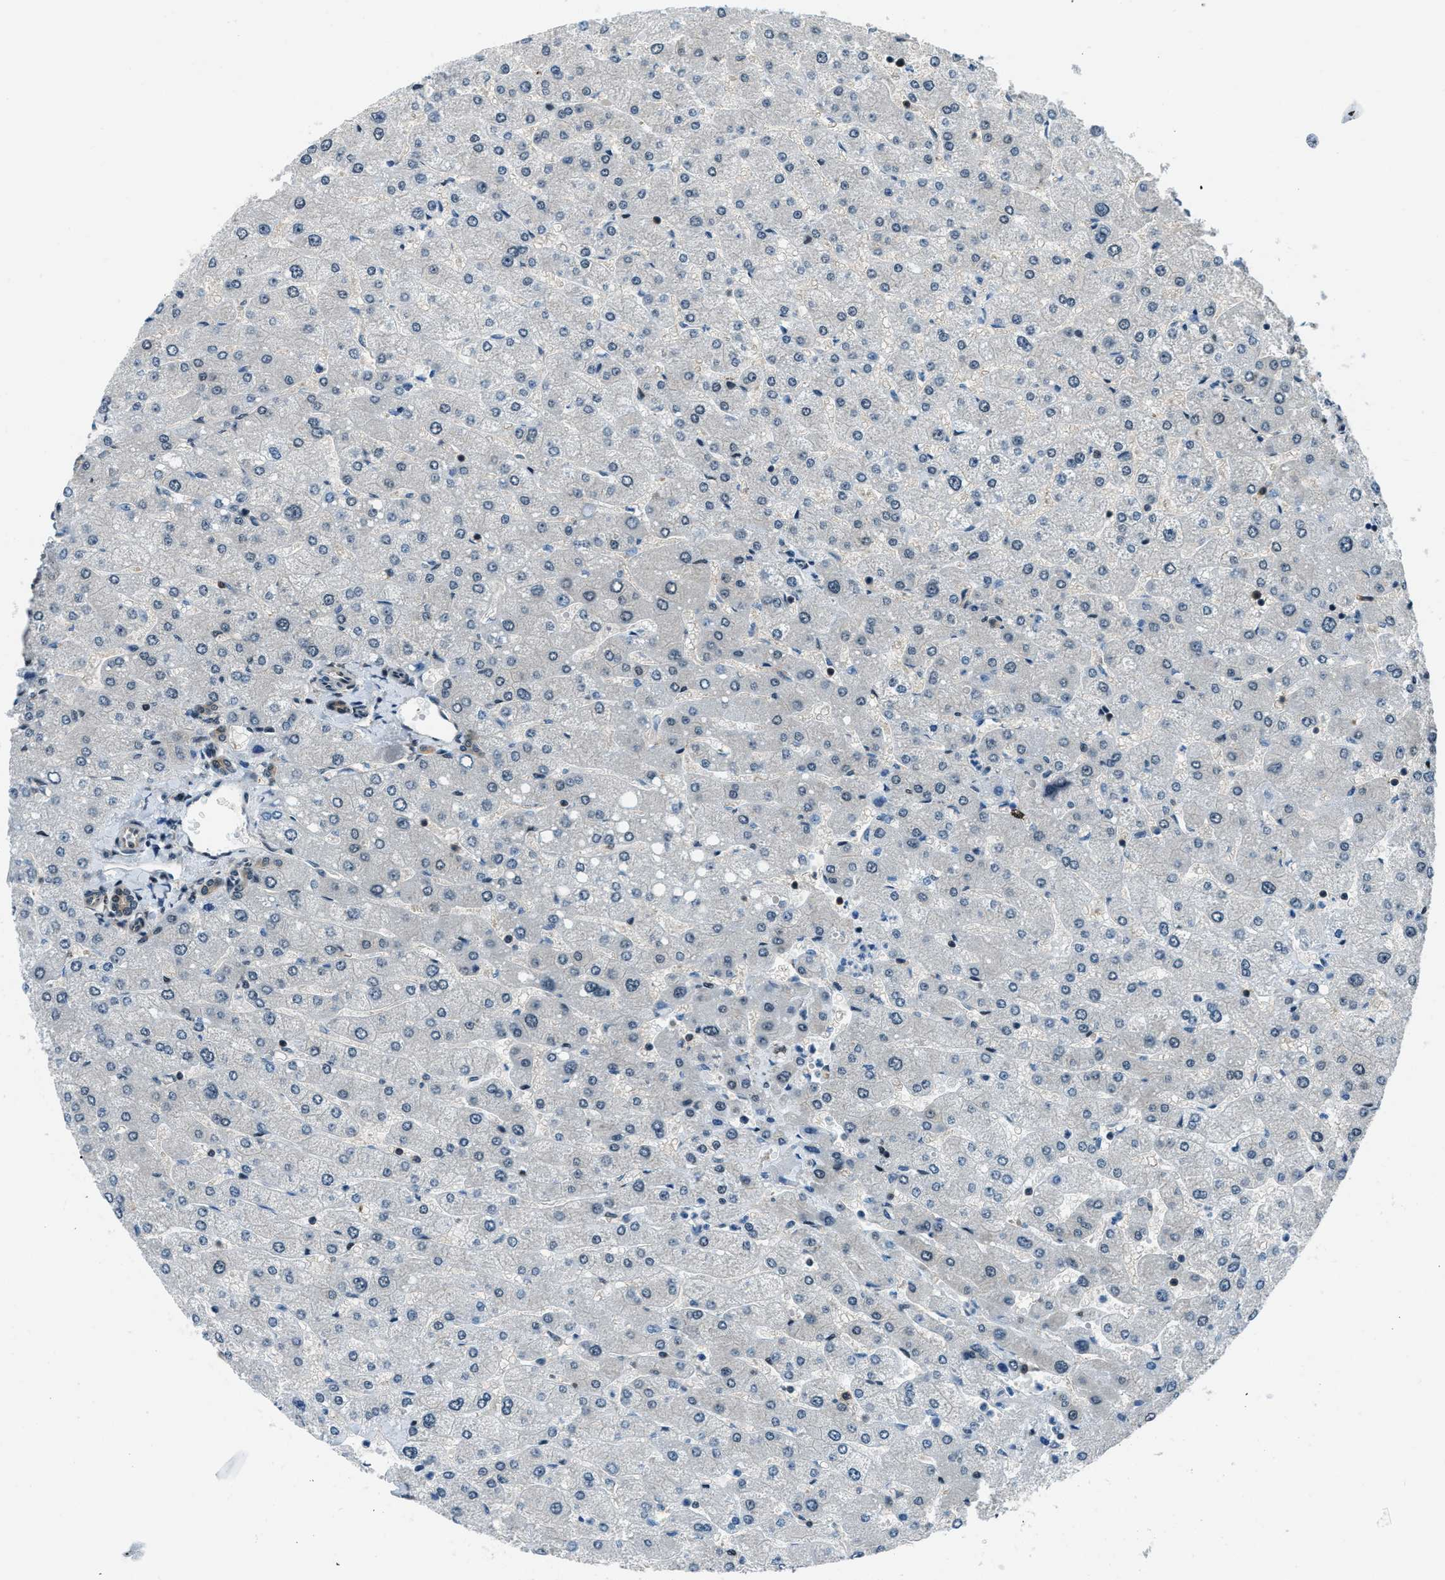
{"staining": {"intensity": "moderate", "quantity": "25%-75%", "location": "cytoplasmic/membranous"}, "tissue": "liver", "cell_type": "Cholangiocytes", "image_type": "normal", "snomed": [{"axis": "morphology", "description": "Normal tissue, NOS"}, {"axis": "topography", "description": "Liver"}], "caption": "Liver was stained to show a protein in brown. There is medium levels of moderate cytoplasmic/membranous positivity in about 25%-75% of cholangiocytes.", "gene": "NUDCD3", "patient": {"sex": "male", "age": 55}}